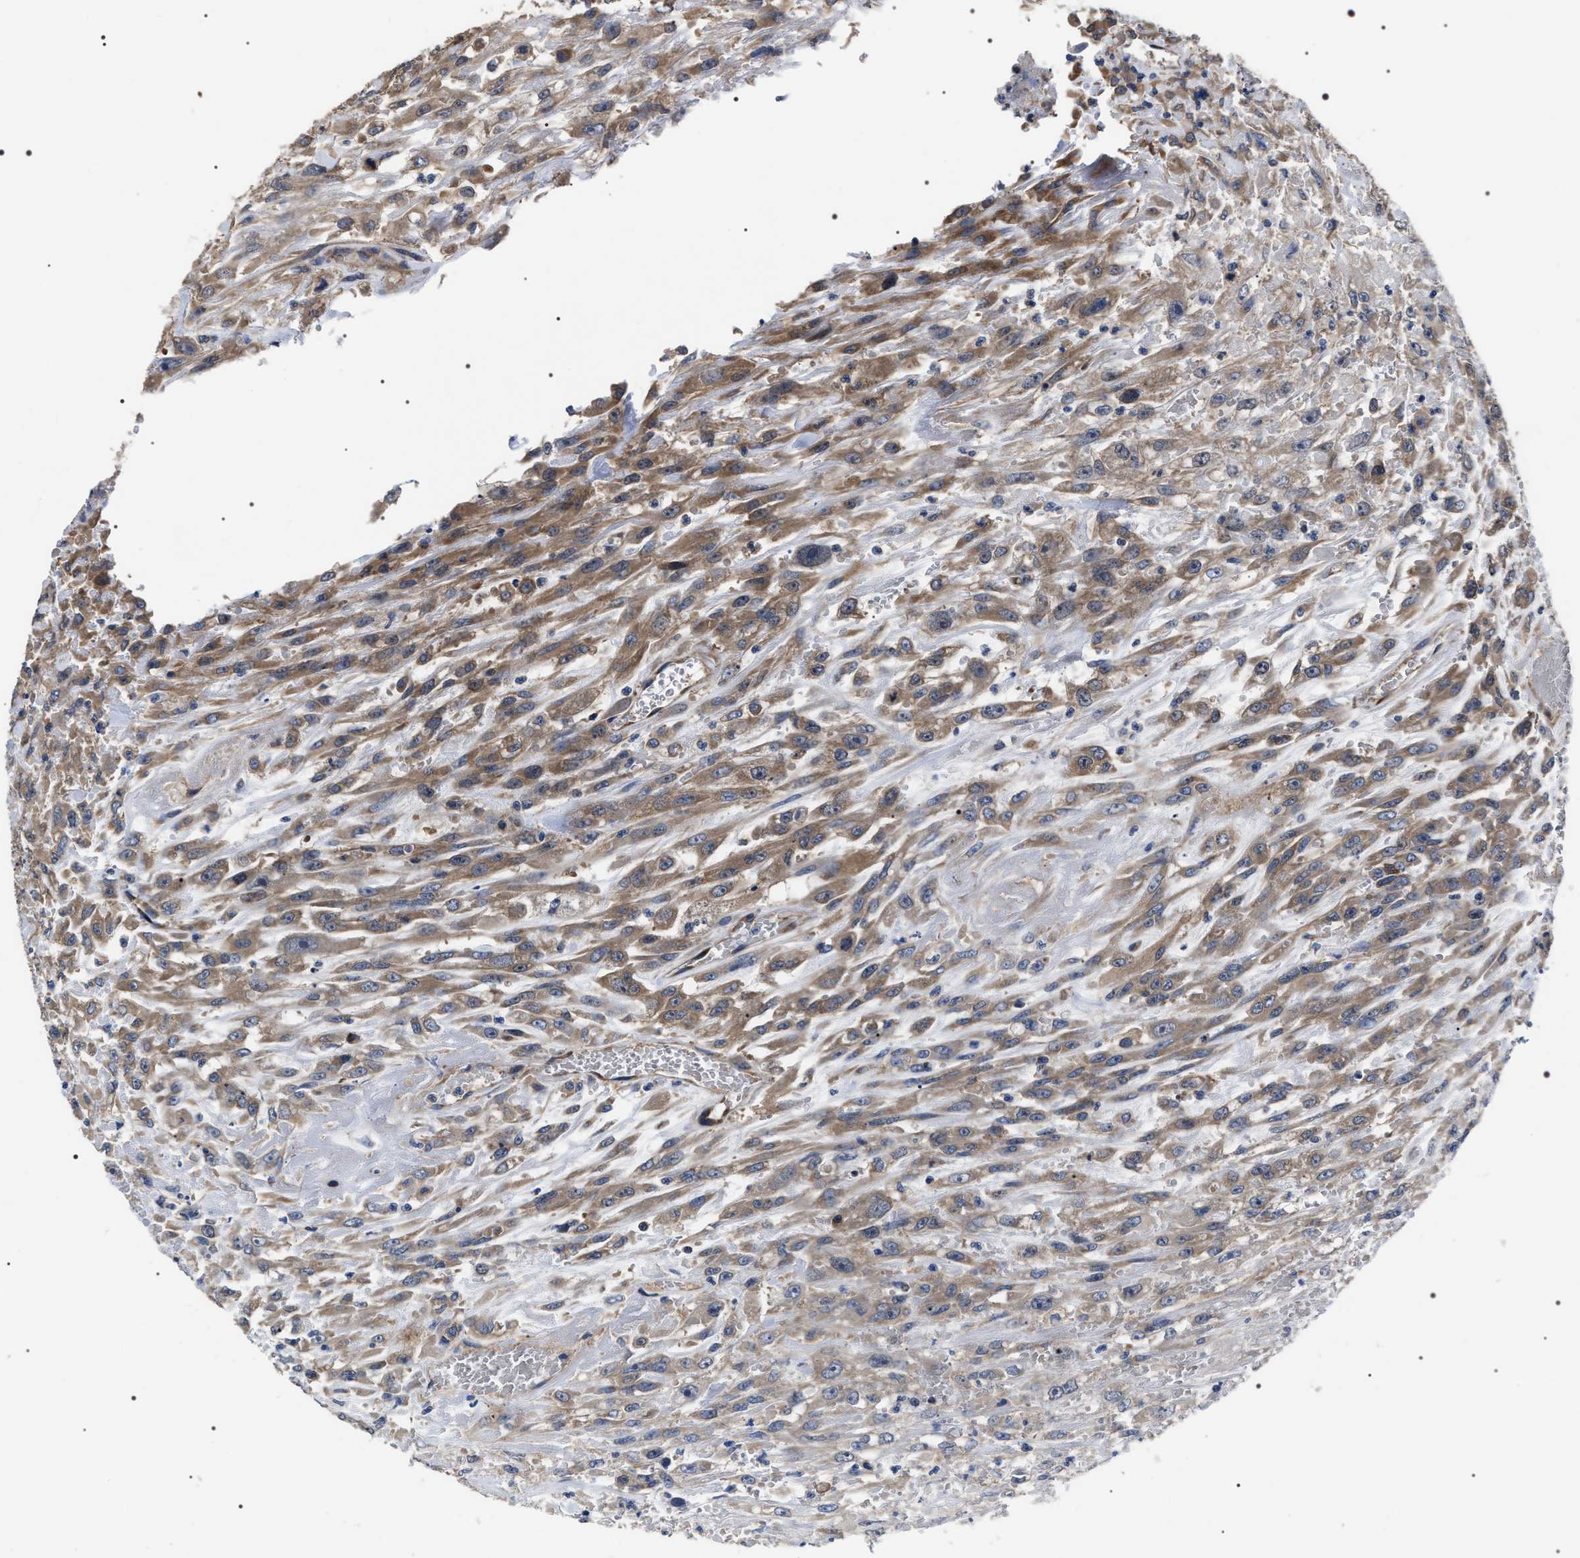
{"staining": {"intensity": "moderate", "quantity": ">75%", "location": "cytoplasmic/membranous"}, "tissue": "urothelial cancer", "cell_type": "Tumor cells", "image_type": "cancer", "snomed": [{"axis": "morphology", "description": "Urothelial carcinoma, High grade"}, {"axis": "topography", "description": "Urinary bladder"}], "caption": "Immunohistochemical staining of human urothelial cancer demonstrates medium levels of moderate cytoplasmic/membranous positivity in about >75% of tumor cells.", "gene": "MIS18A", "patient": {"sex": "male", "age": 46}}